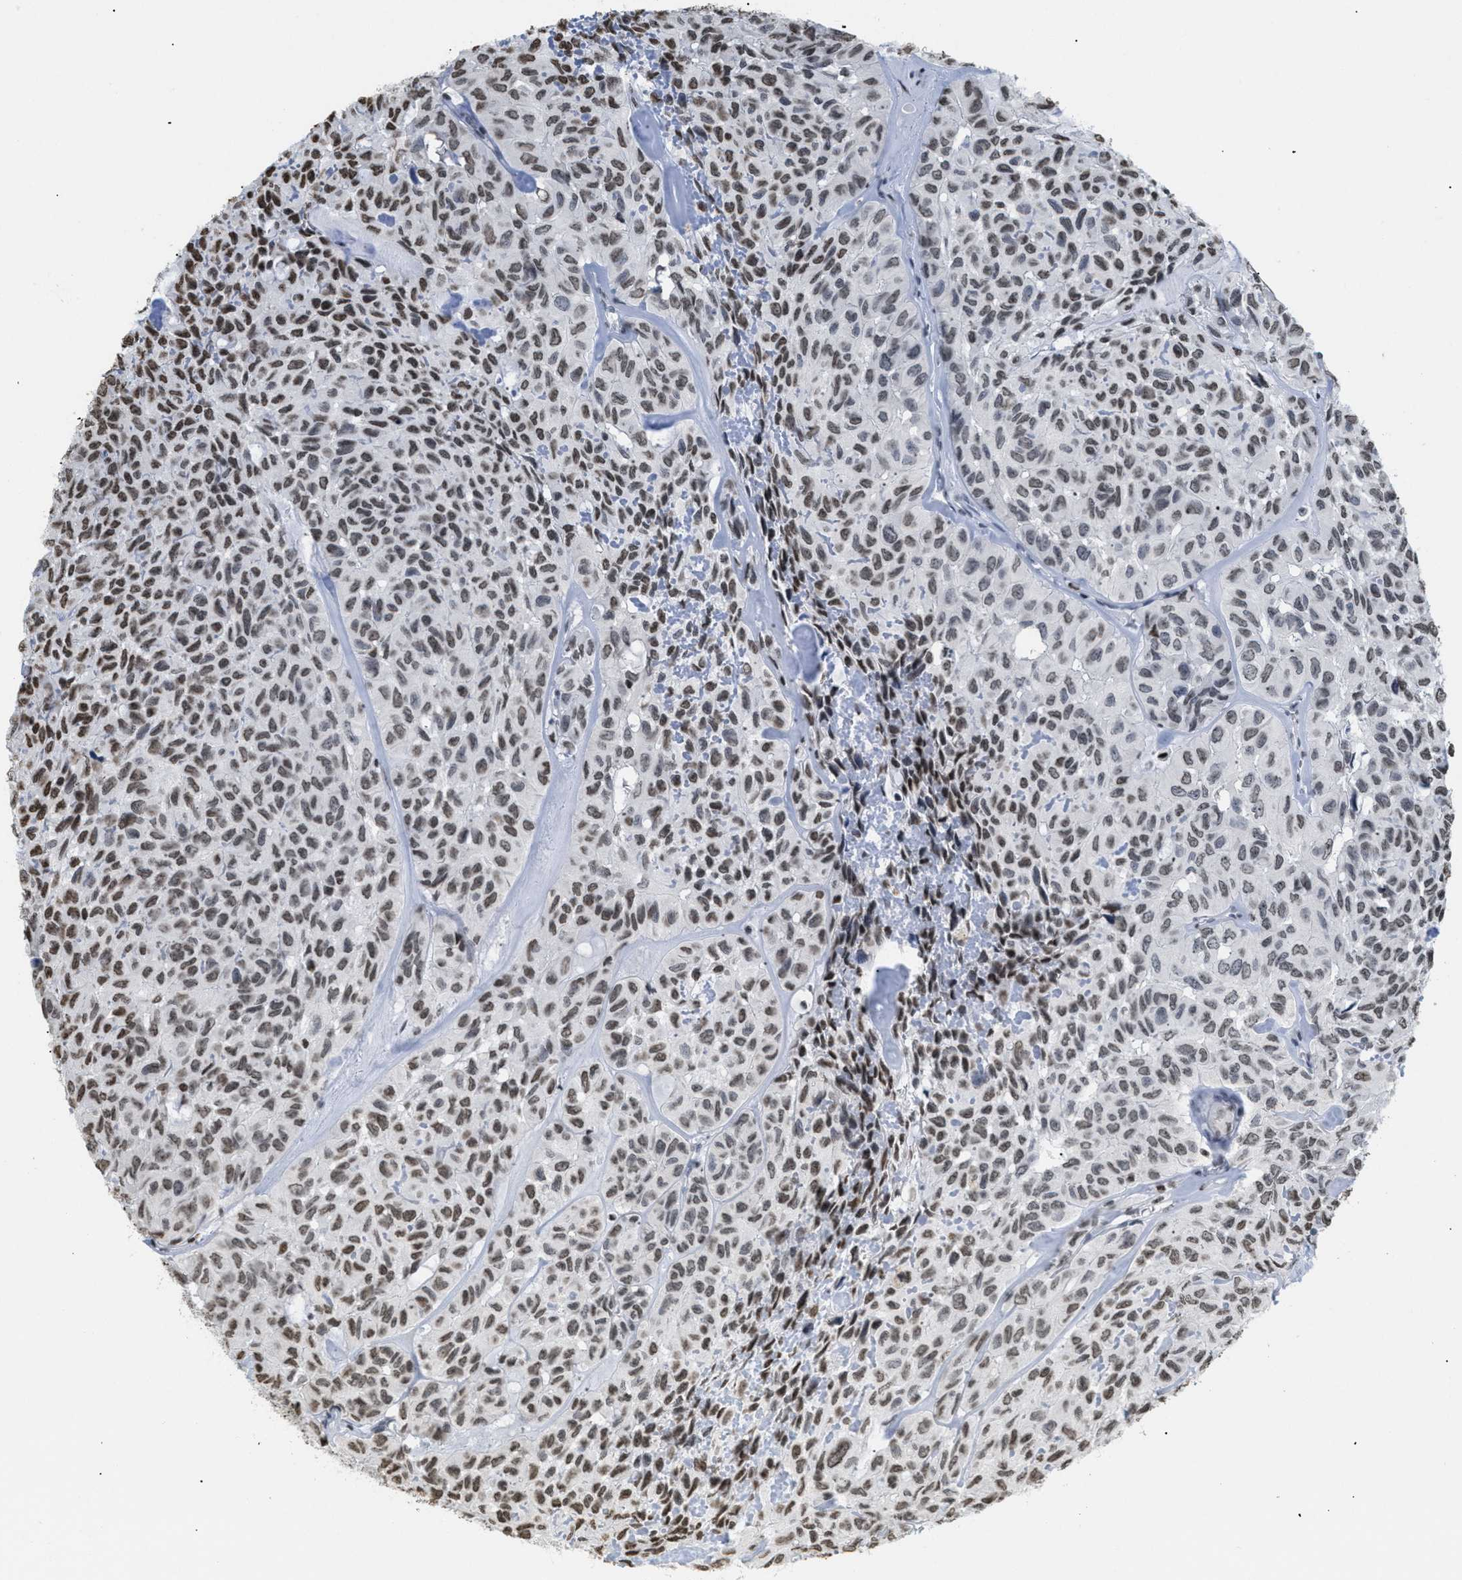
{"staining": {"intensity": "moderate", "quantity": ">75%", "location": "nuclear"}, "tissue": "head and neck cancer", "cell_type": "Tumor cells", "image_type": "cancer", "snomed": [{"axis": "morphology", "description": "Adenocarcinoma, NOS"}, {"axis": "topography", "description": "Salivary gland, NOS"}, {"axis": "topography", "description": "Head-Neck"}], "caption": "Tumor cells show medium levels of moderate nuclear staining in about >75% of cells in head and neck adenocarcinoma. The staining was performed using DAB, with brown indicating positive protein expression. Nuclei are stained blue with hematoxylin.", "gene": "HMGN2", "patient": {"sex": "female", "age": 76}}